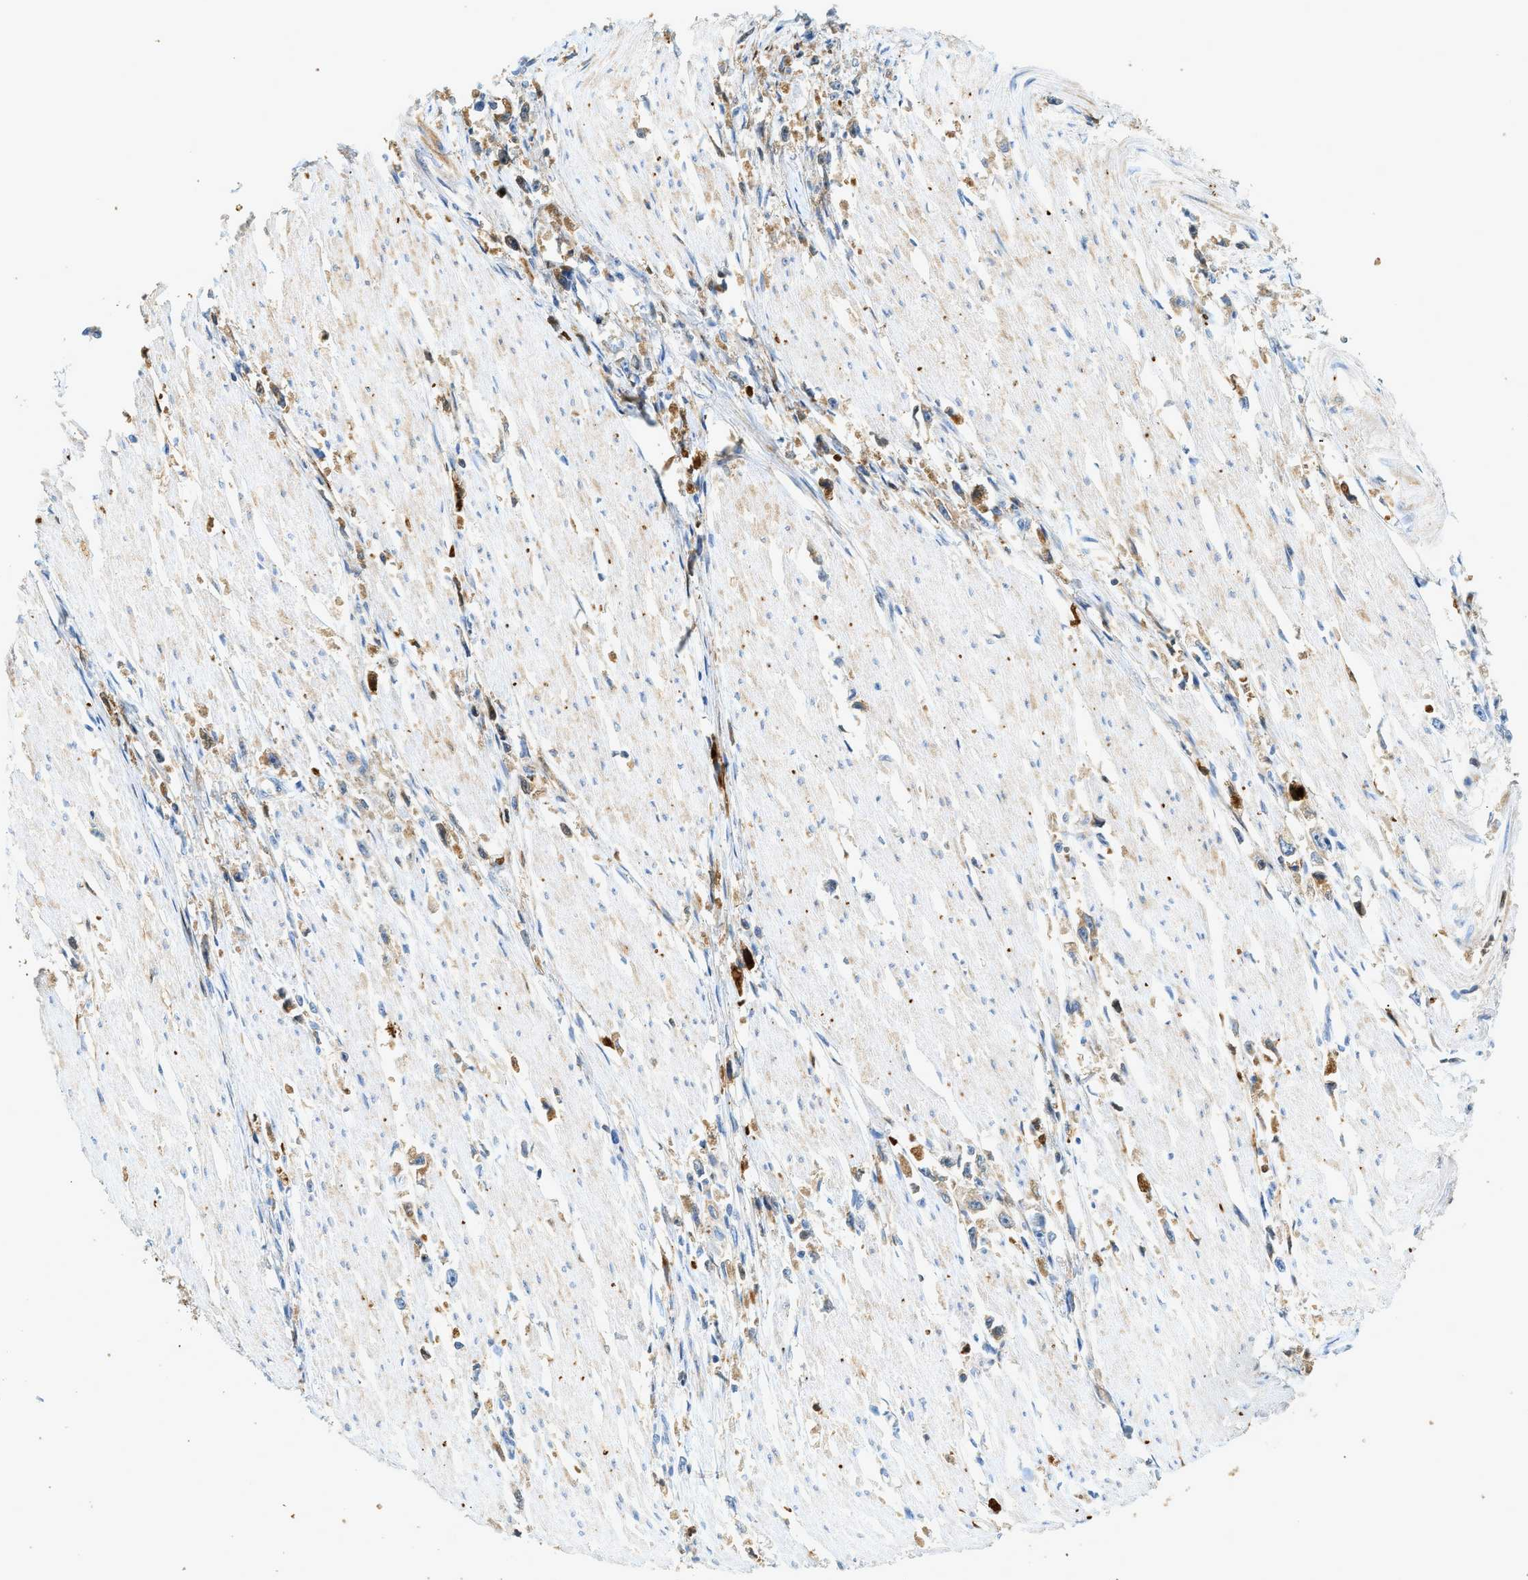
{"staining": {"intensity": "weak", "quantity": "<25%", "location": "cytoplasmic/membranous"}, "tissue": "stomach cancer", "cell_type": "Tumor cells", "image_type": "cancer", "snomed": [{"axis": "morphology", "description": "Adenocarcinoma, NOS"}, {"axis": "topography", "description": "Stomach"}], "caption": "IHC histopathology image of neoplastic tissue: human stomach cancer (adenocarcinoma) stained with DAB shows no significant protein positivity in tumor cells. Brightfield microscopy of IHC stained with DAB (3,3'-diaminobenzidine) (brown) and hematoxylin (blue), captured at high magnification.", "gene": "F2", "patient": {"sex": "female", "age": 59}}